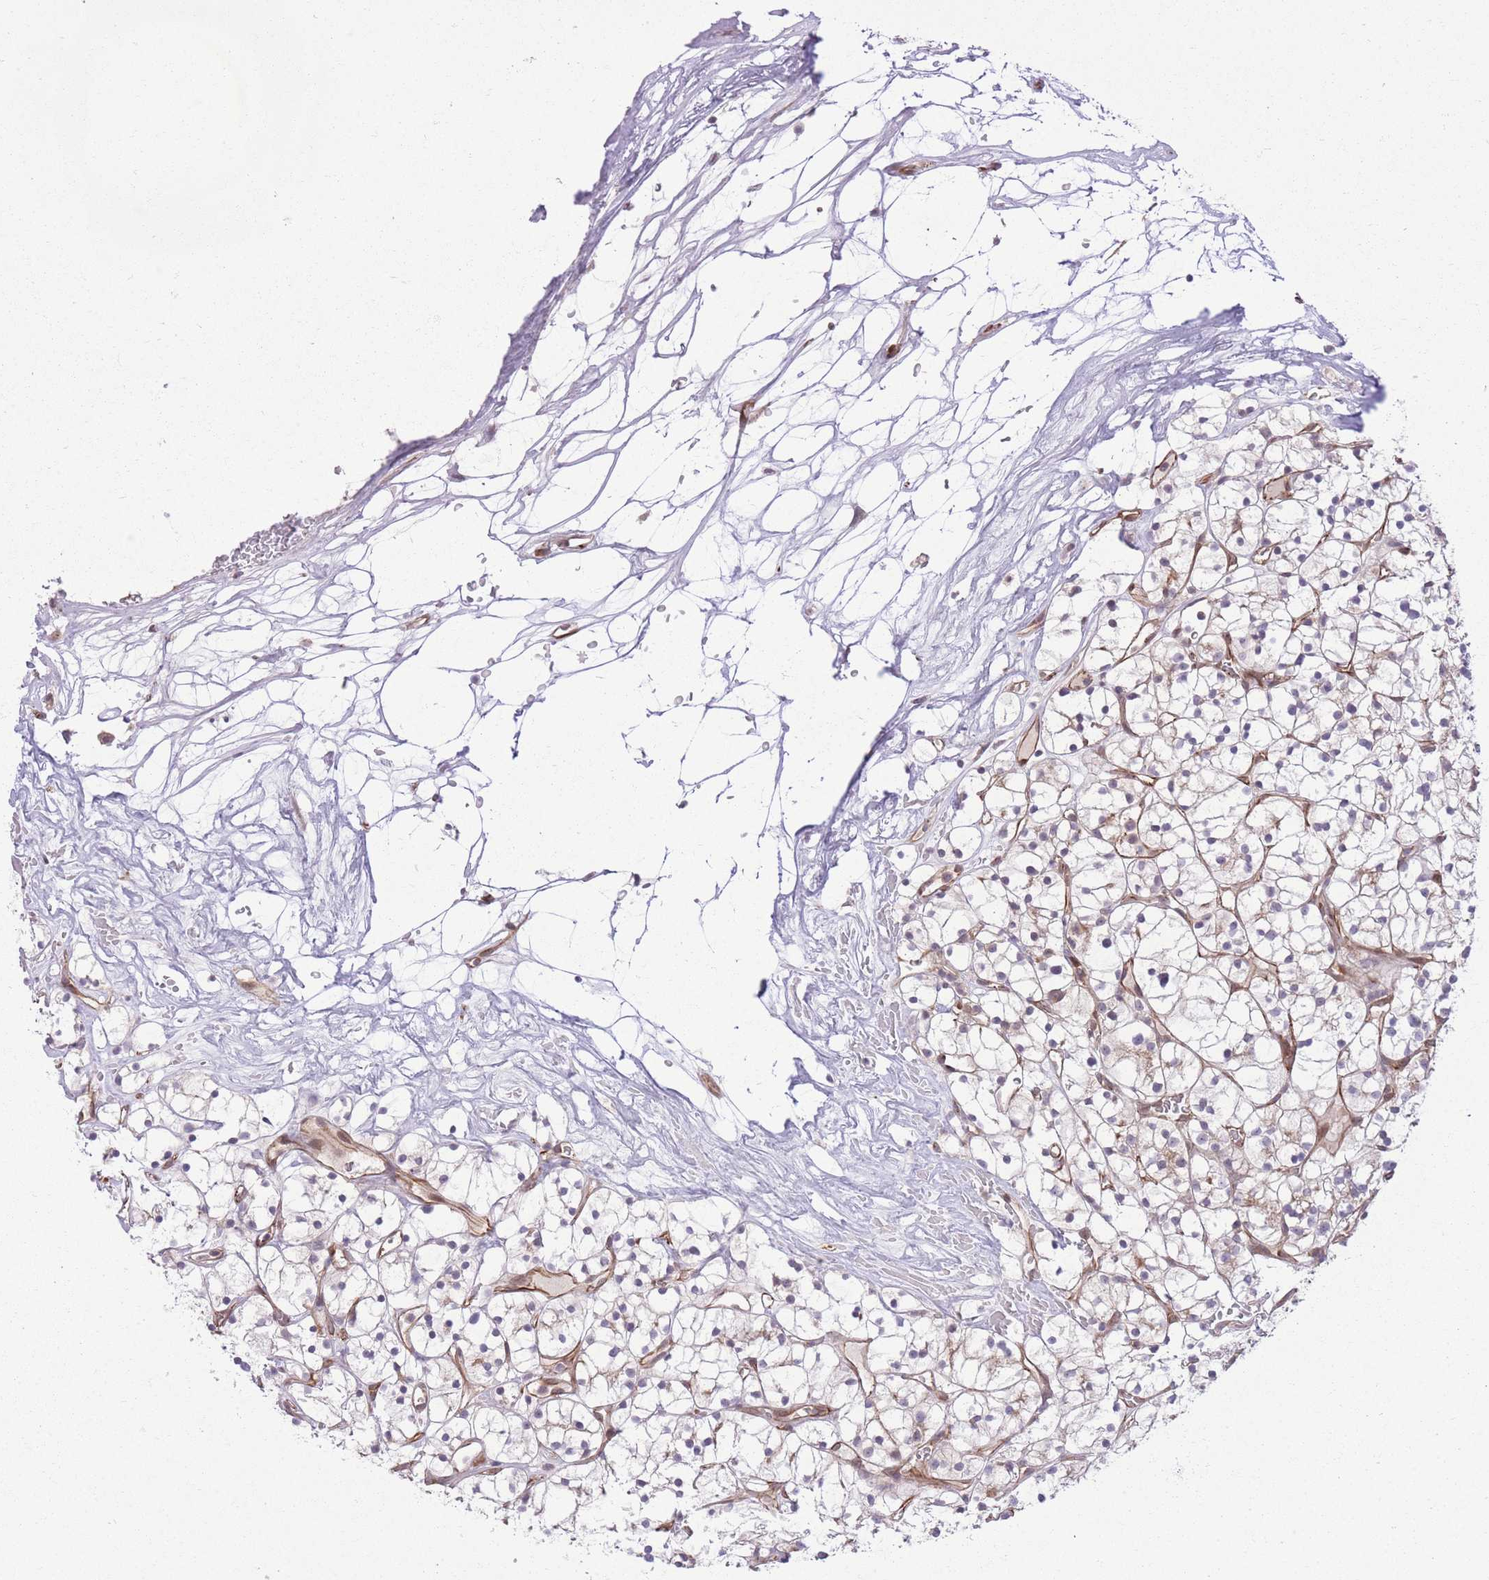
{"staining": {"intensity": "negative", "quantity": "none", "location": "none"}, "tissue": "renal cancer", "cell_type": "Tumor cells", "image_type": "cancer", "snomed": [{"axis": "morphology", "description": "Adenocarcinoma, NOS"}, {"axis": "topography", "description": "Kidney"}], "caption": "High magnification brightfield microscopy of renal cancer stained with DAB (brown) and counterstained with hematoxylin (blue): tumor cells show no significant expression.", "gene": "ZBED5", "patient": {"sex": "female", "age": 64}}